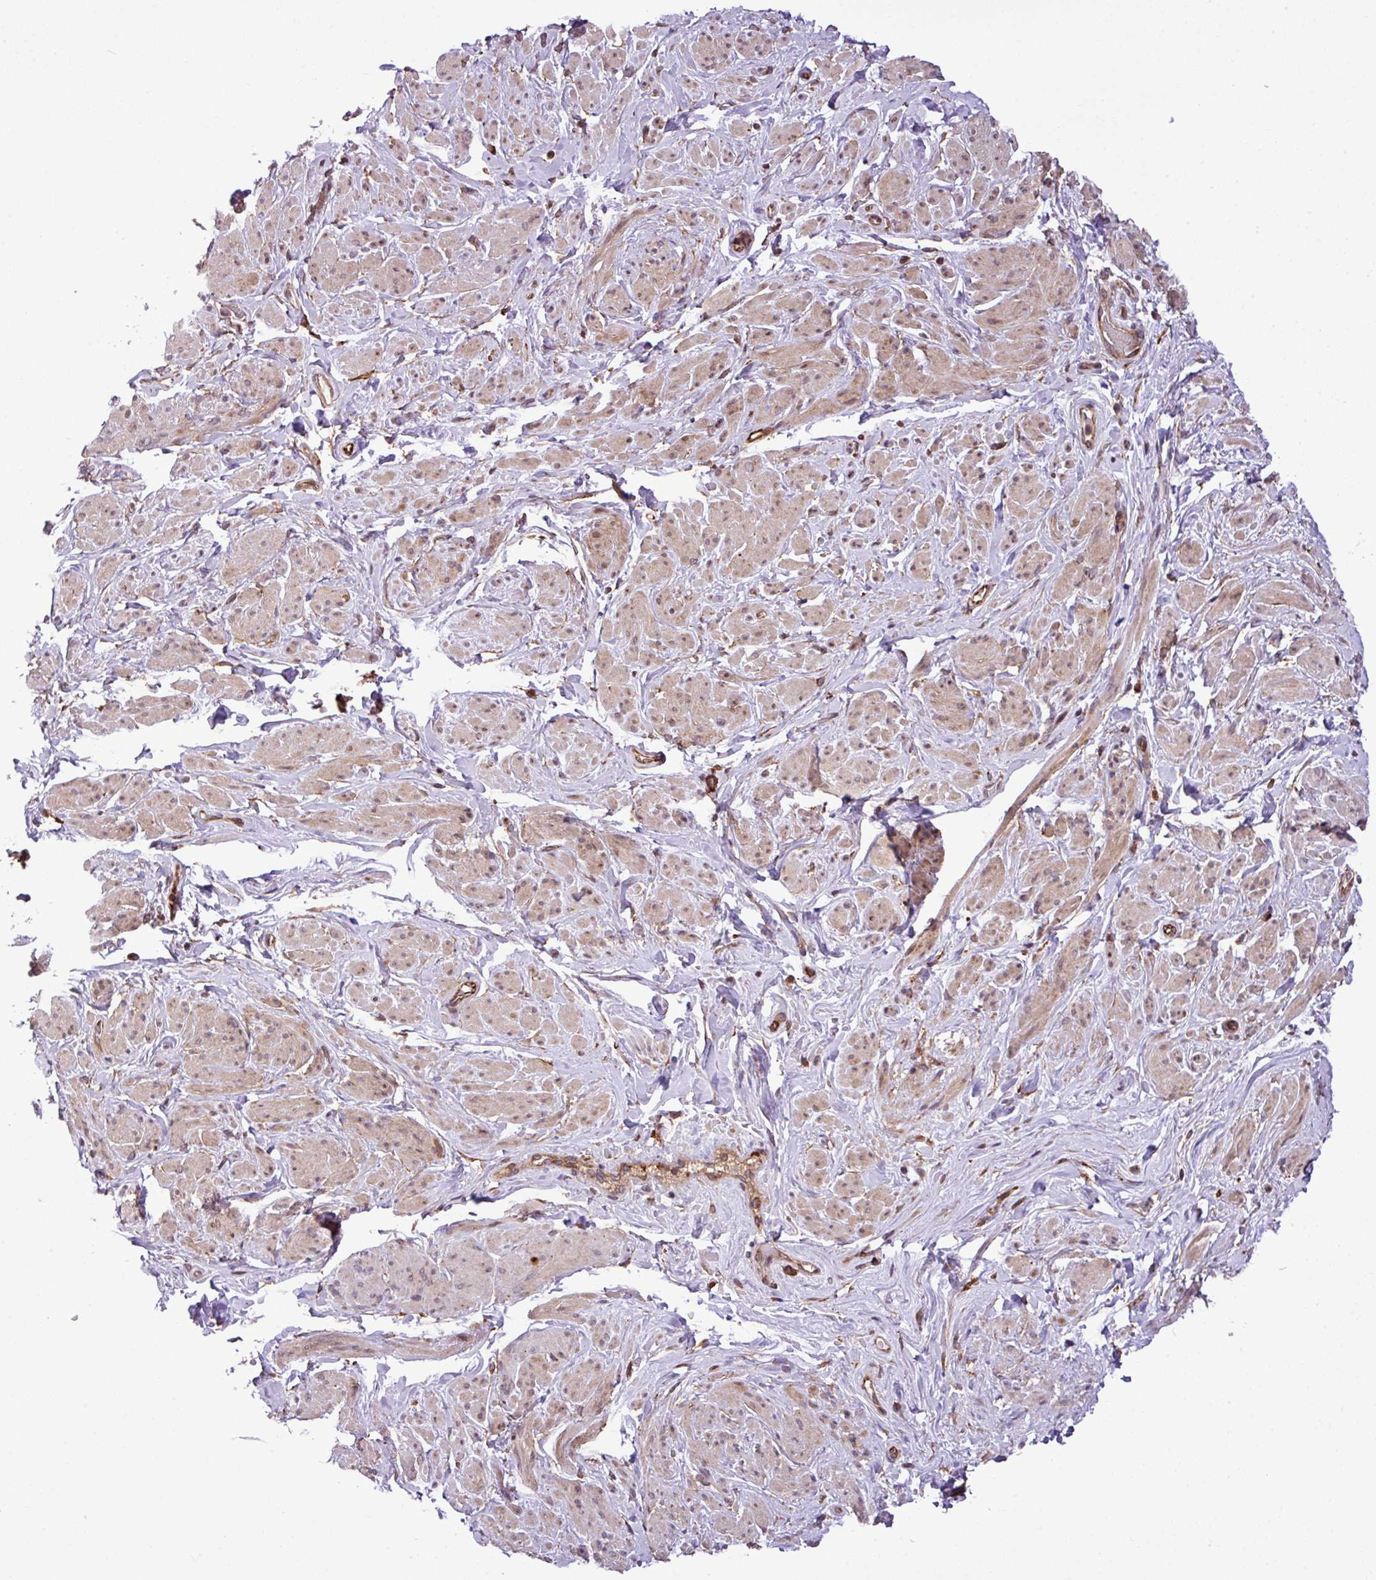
{"staining": {"intensity": "moderate", "quantity": "25%-75%", "location": "cytoplasmic/membranous"}, "tissue": "smooth muscle", "cell_type": "Smooth muscle cells", "image_type": "normal", "snomed": [{"axis": "morphology", "description": "Normal tissue, NOS"}, {"axis": "topography", "description": "Smooth muscle"}, {"axis": "topography", "description": "Peripheral nerve tissue"}], "caption": "This is a histology image of IHC staining of benign smooth muscle, which shows moderate expression in the cytoplasmic/membranous of smooth muscle cells.", "gene": "DLGAP4", "patient": {"sex": "male", "age": 69}}